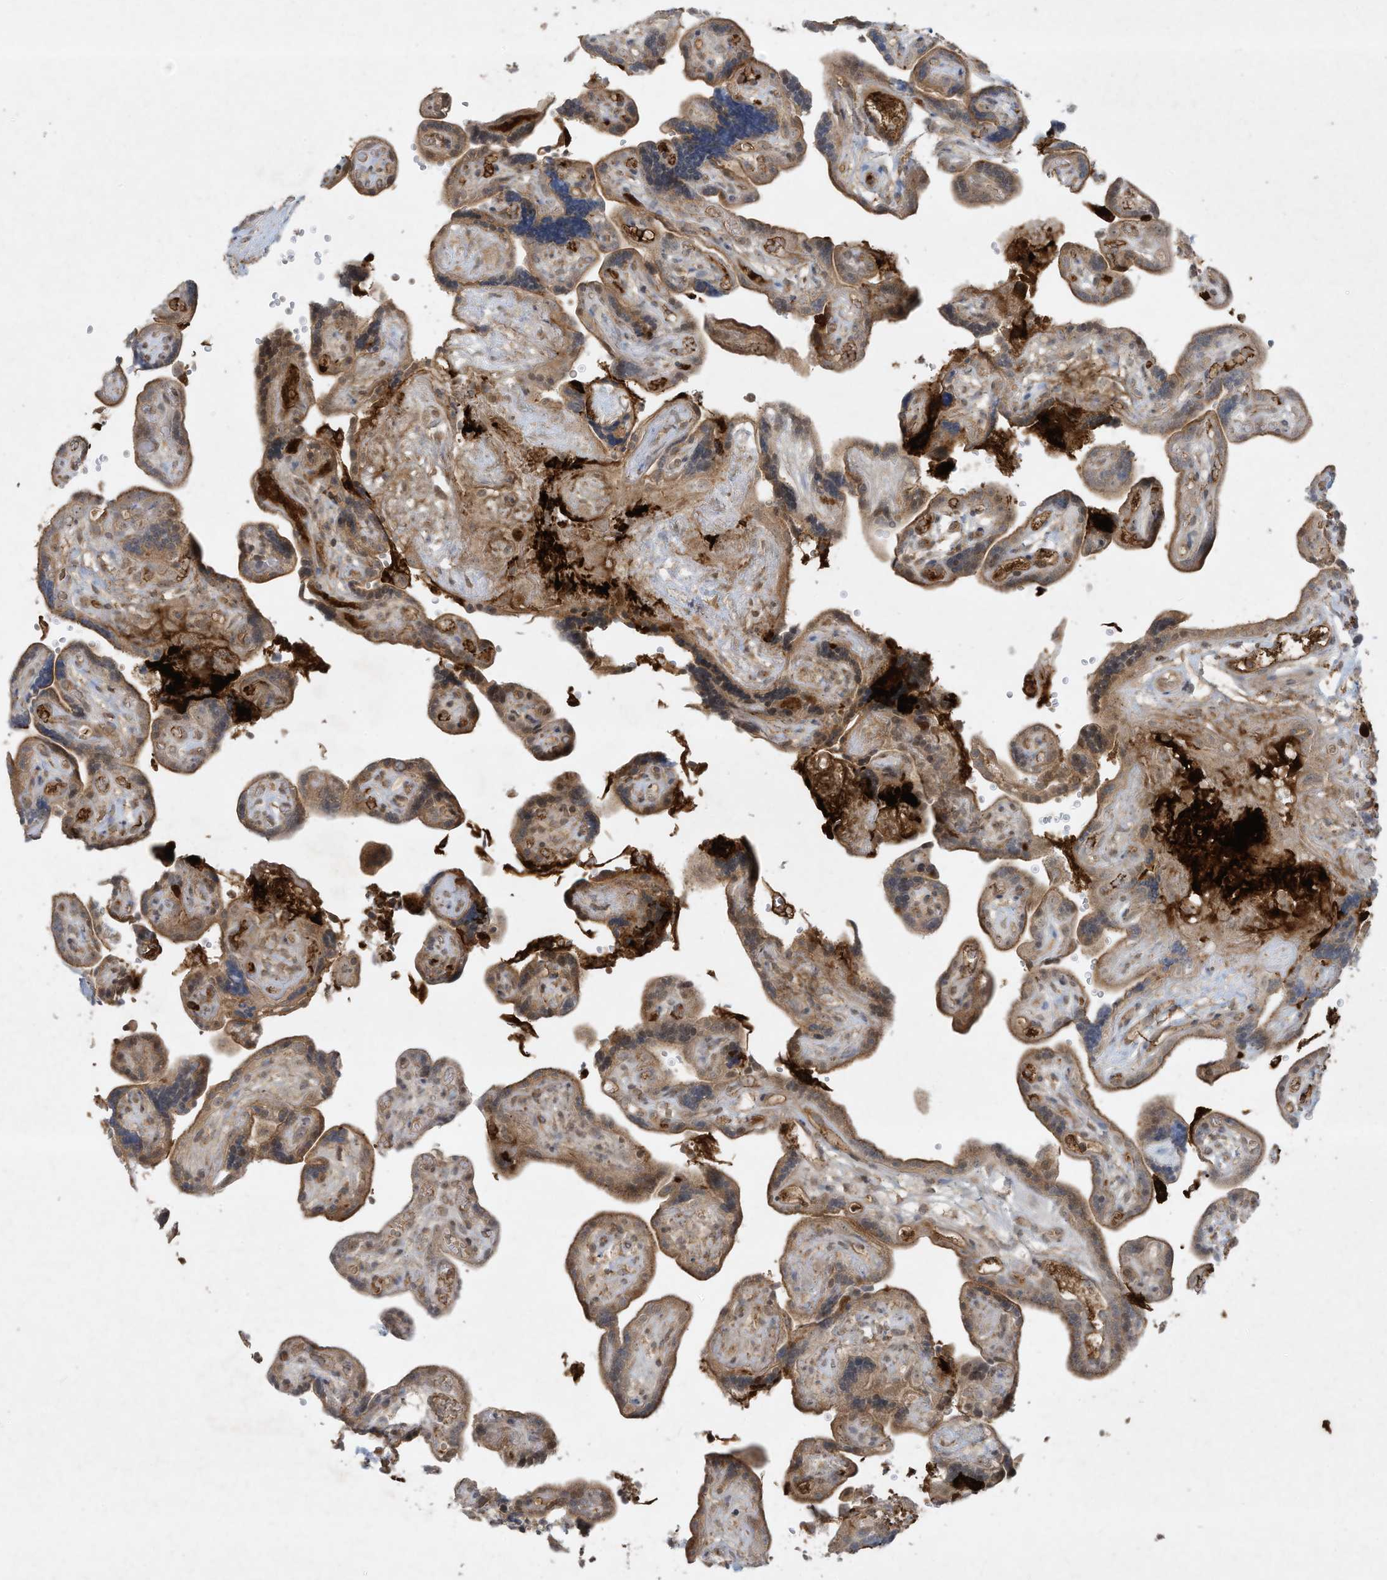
{"staining": {"intensity": "moderate", "quantity": ">75%", "location": "cytoplasmic/membranous"}, "tissue": "placenta", "cell_type": "Decidual cells", "image_type": "normal", "snomed": [{"axis": "morphology", "description": "Normal tissue, NOS"}, {"axis": "topography", "description": "Placenta"}], "caption": "Protein staining displays moderate cytoplasmic/membranous expression in about >75% of decidual cells in unremarkable placenta. (IHC, brightfield microscopy, high magnification).", "gene": "FETUB", "patient": {"sex": "female", "age": 30}}